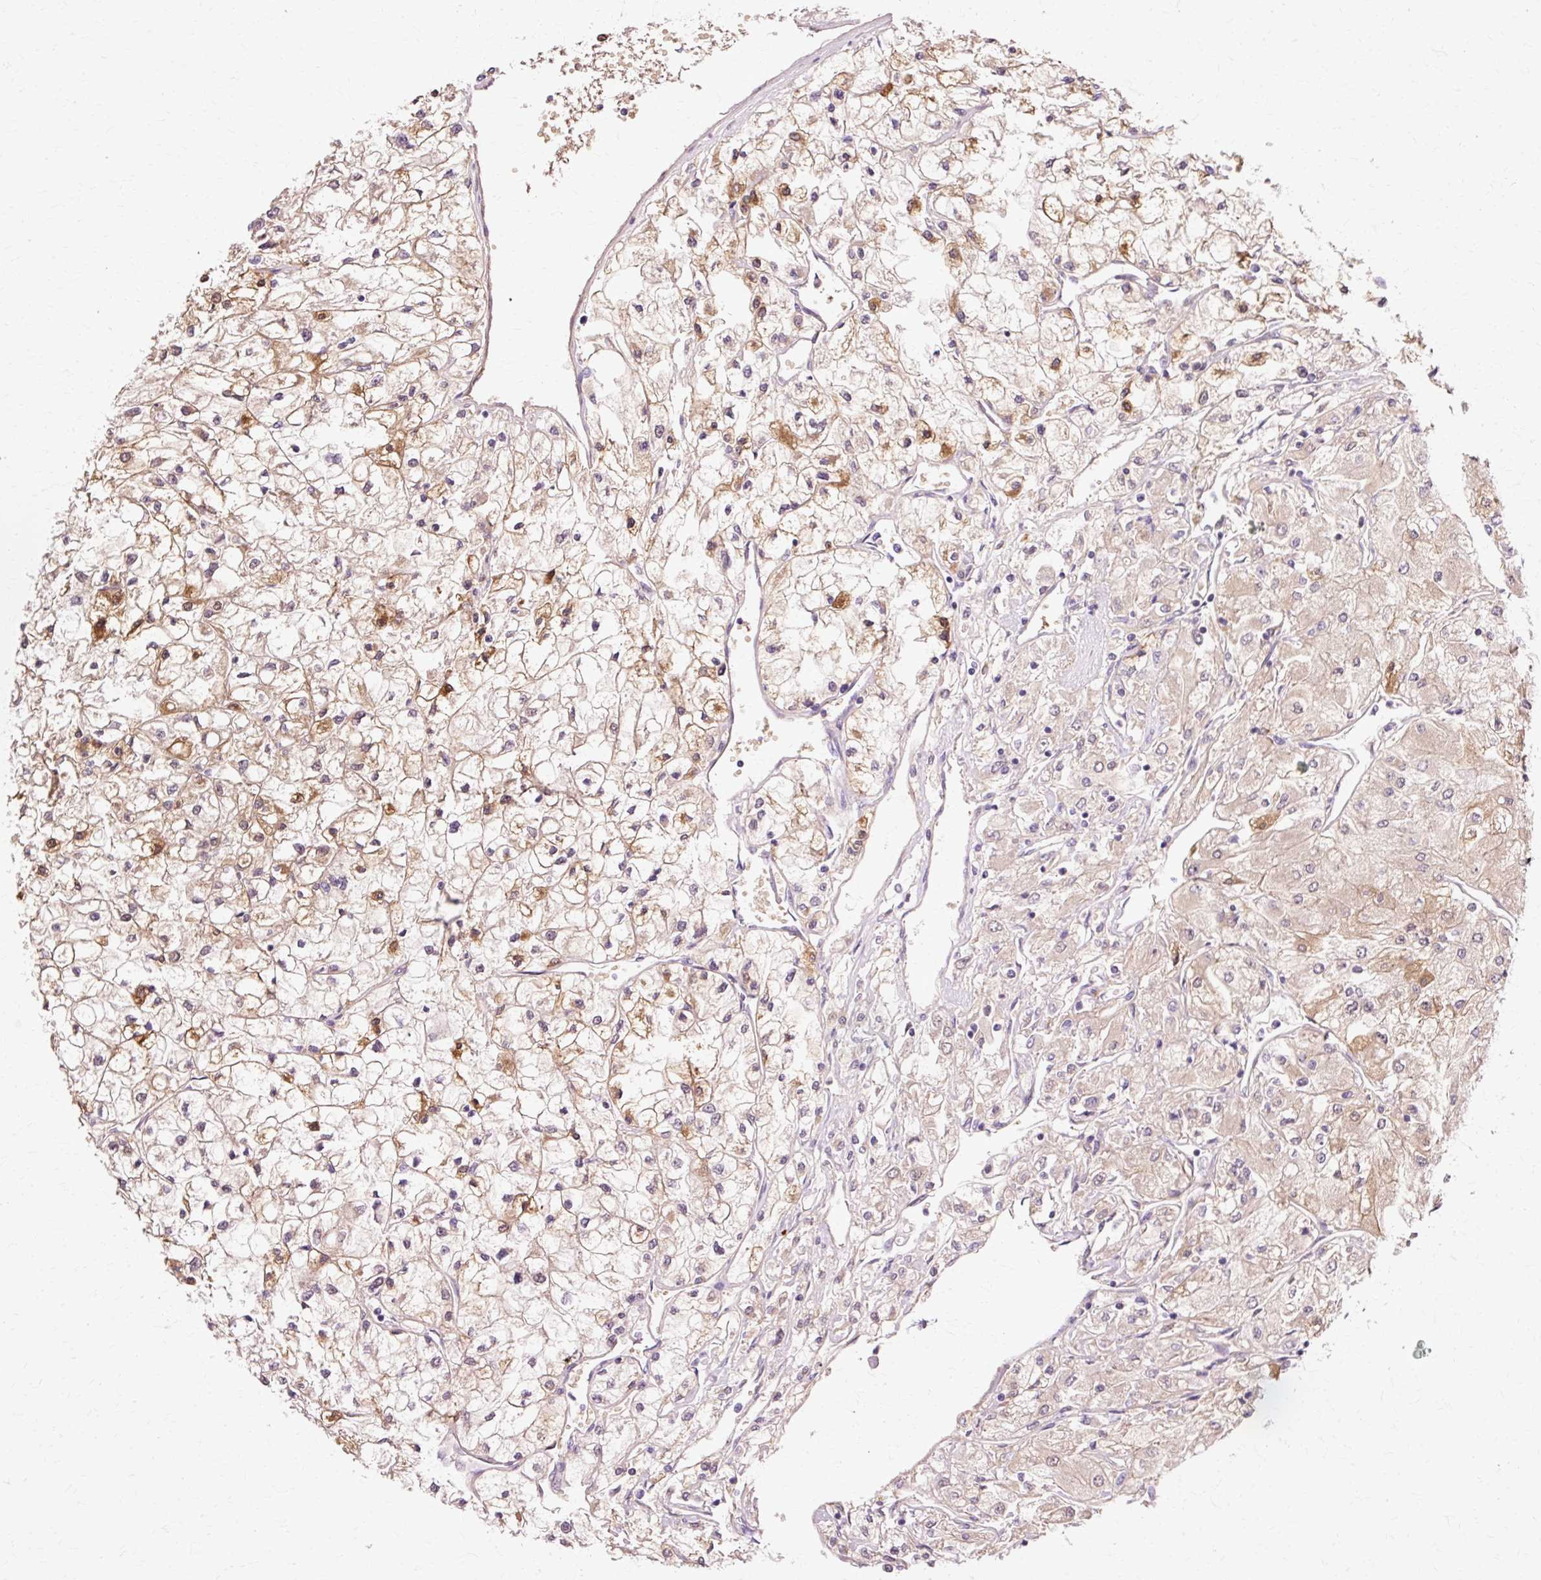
{"staining": {"intensity": "moderate", "quantity": "<25%", "location": "cytoplasmic/membranous"}, "tissue": "renal cancer", "cell_type": "Tumor cells", "image_type": "cancer", "snomed": [{"axis": "morphology", "description": "Adenocarcinoma, NOS"}, {"axis": "topography", "description": "Kidney"}], "caption": "The micrograph shows staining of renal cancer, revealing moderate cytoplasmic/membranous protein staining (brown color) within tumor cells.", "gene": "VN1R2", "patient": {"sex": "male", "age": 80}}